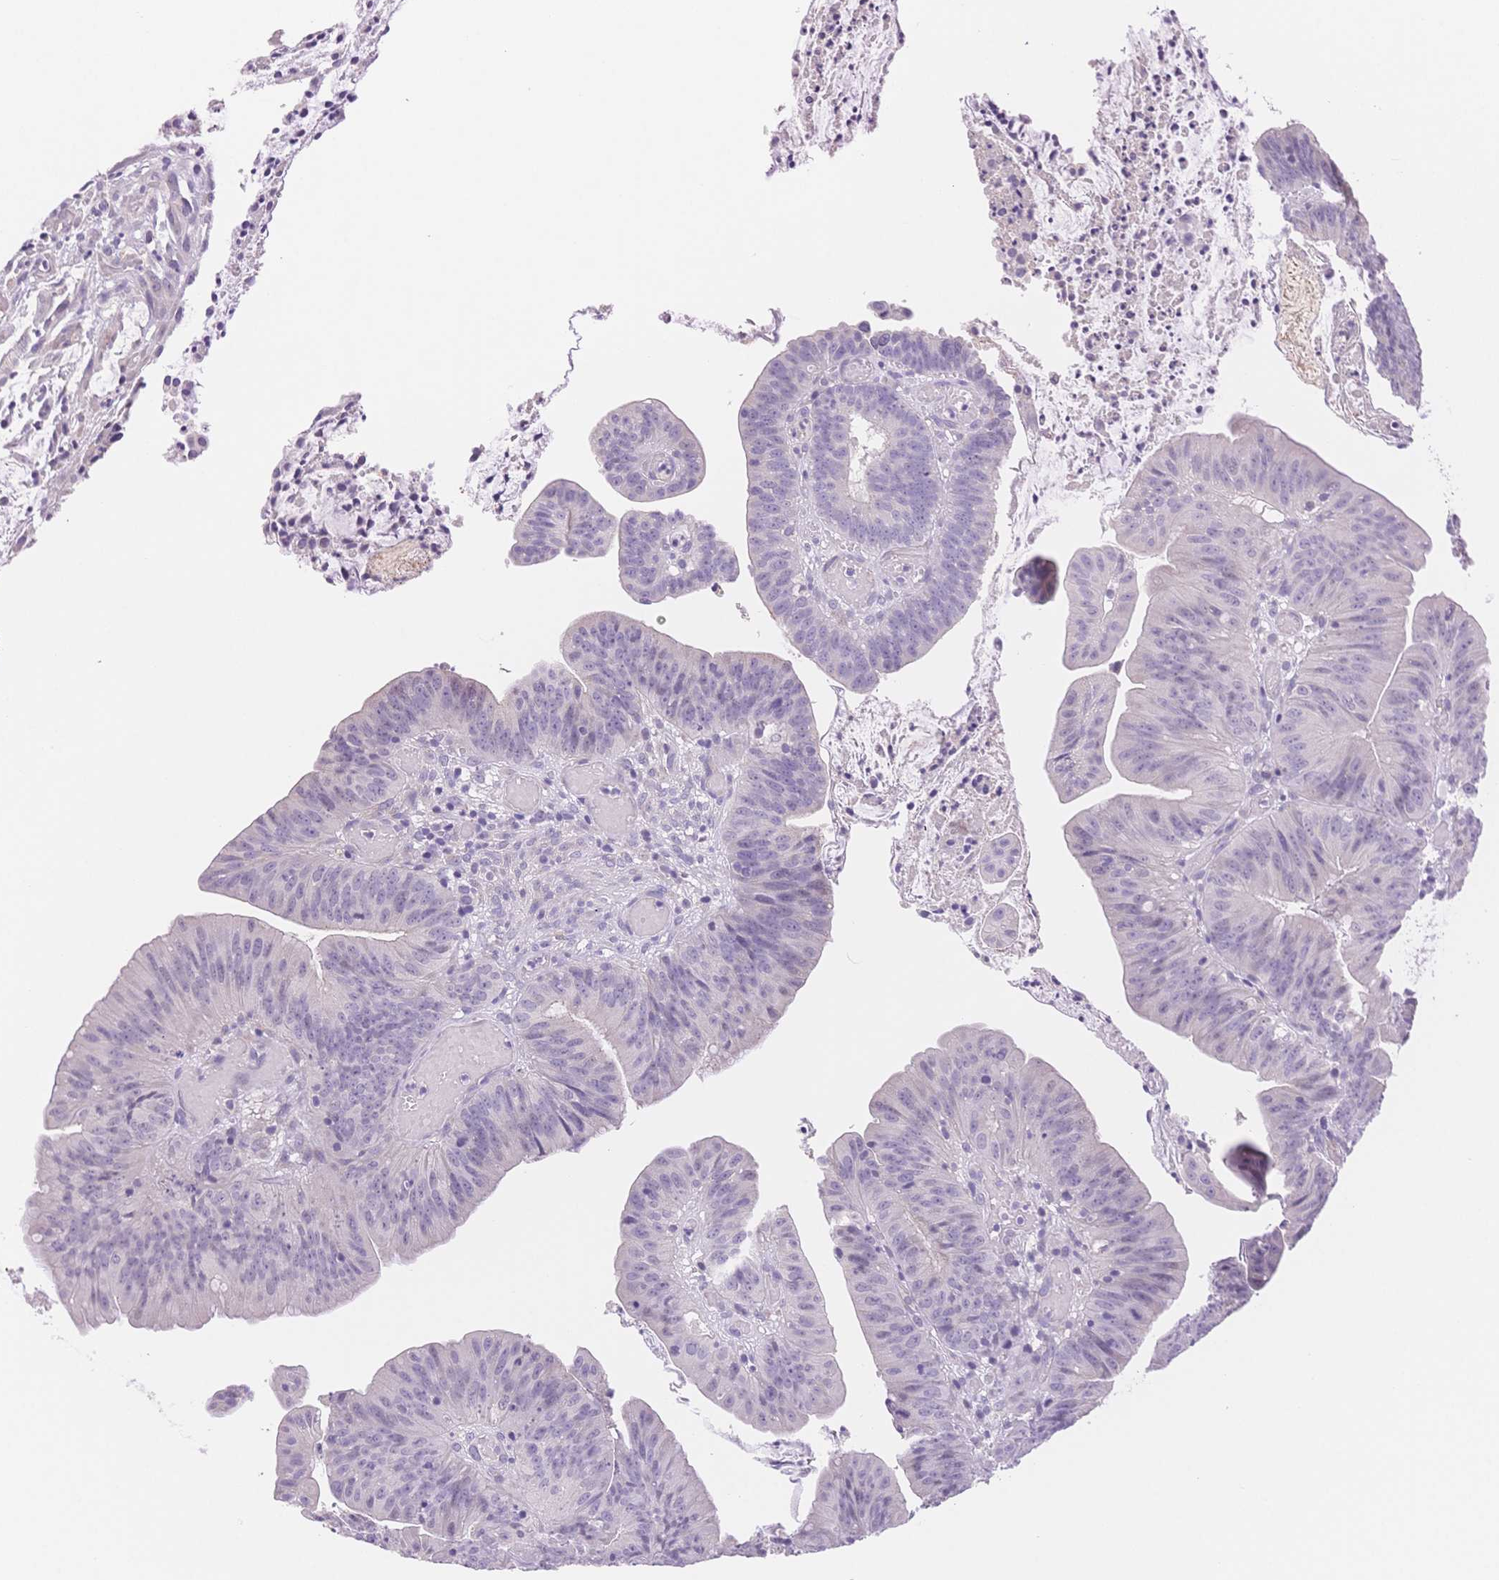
{"staining": {"intensity": "negative", "quantity": "none", "location": "none"}, "tissue": "colorectal cancer", "cell_type": "Tumor cells", "image_type": "cancer", "snomed": [{"axis": "morphology", "description": "Adenocarcinoma, NOS"}, {"axis": "topography", "description": "Colon"}], "caption": "High magnification brightfield microscopy of adenocarcinoma (colorectal) stained with DAB (3,3'-diaminobenzidine) (brown) and counterstained with hematoxylin (blue): tumor cells show no significant staining.", "gene": "MYOM1", "patient": {"sex": "female", "age": 78}}